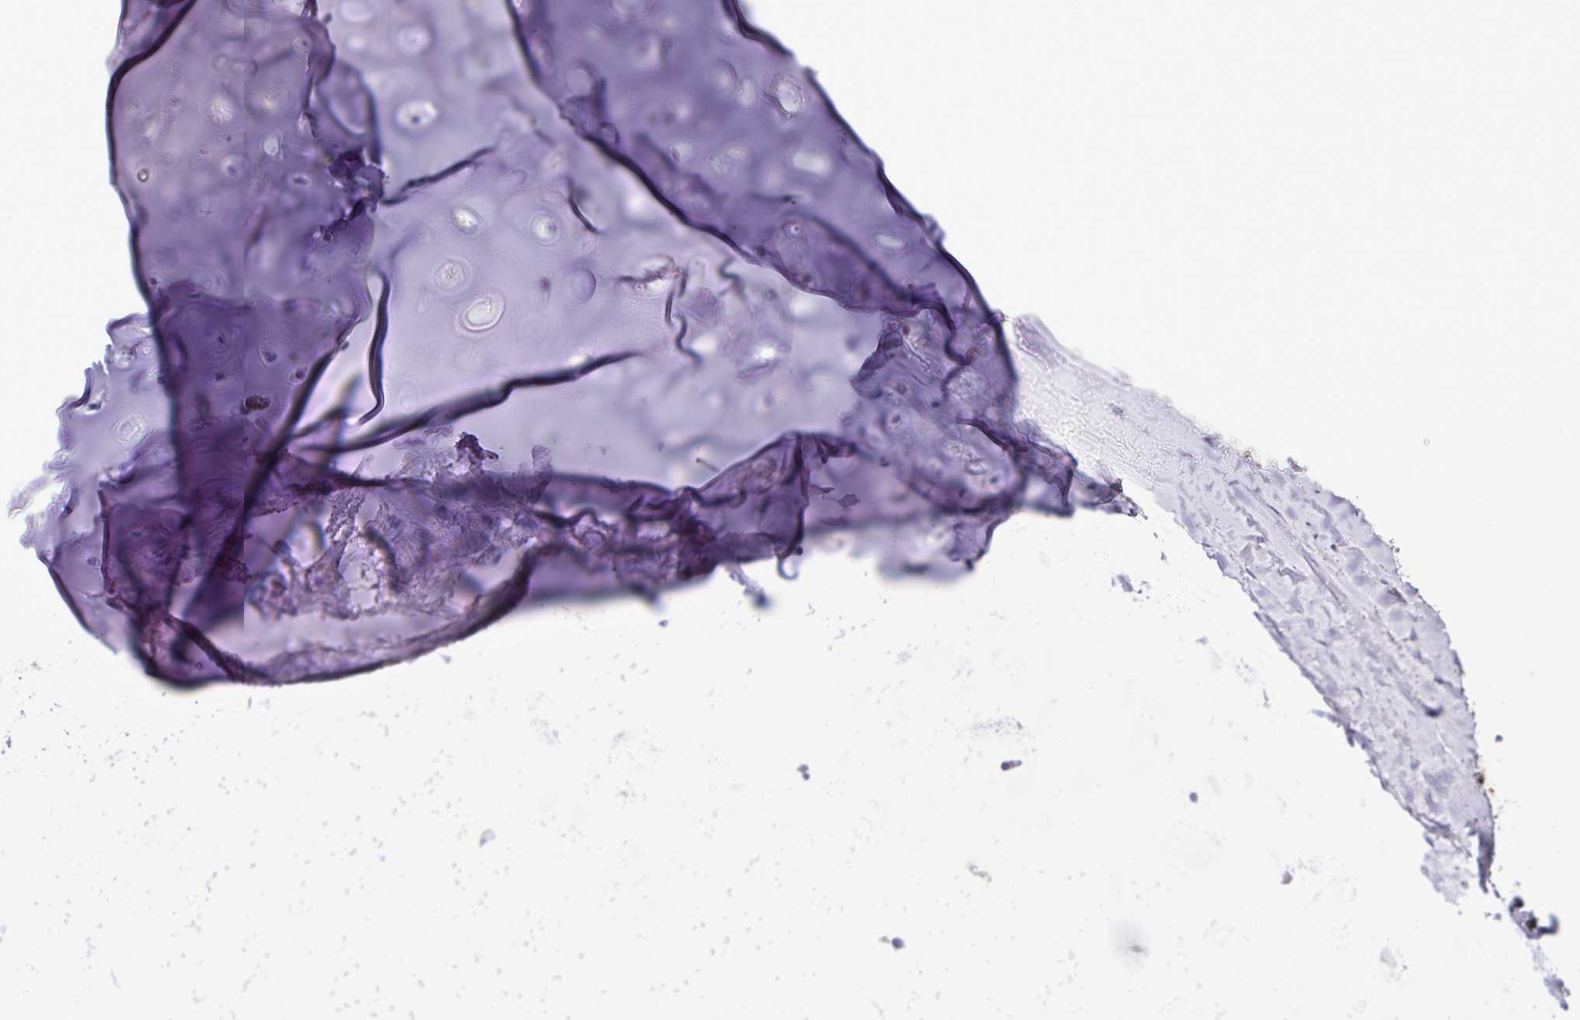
{"staining": {"intensity": "negative", "quantity": "none", "location": "none"}, "tissue": "adipose tissue", "cell_type": "Adipocytes", "image_type": "normal", "snomed": [{"axis": "morphology", "description": "Normal tissue, NOS"}, {"axis": "topography", "description": "Cartilage tissue"}, {"axis": "topography", "description": "Bronchus"}], "caption": "High power microscopy micrograph of an IHC photomicrograph of unremarkable adipose tissue, revealing no significant positivity in adipocytes. The staining is performed using DAB (3,3'-diaminobenzidine) brown chromogen with nuclei counter-stained in using hematoxylin.", "gene": "EPCAM", "patient": {"sex": "male", "age": 58}}